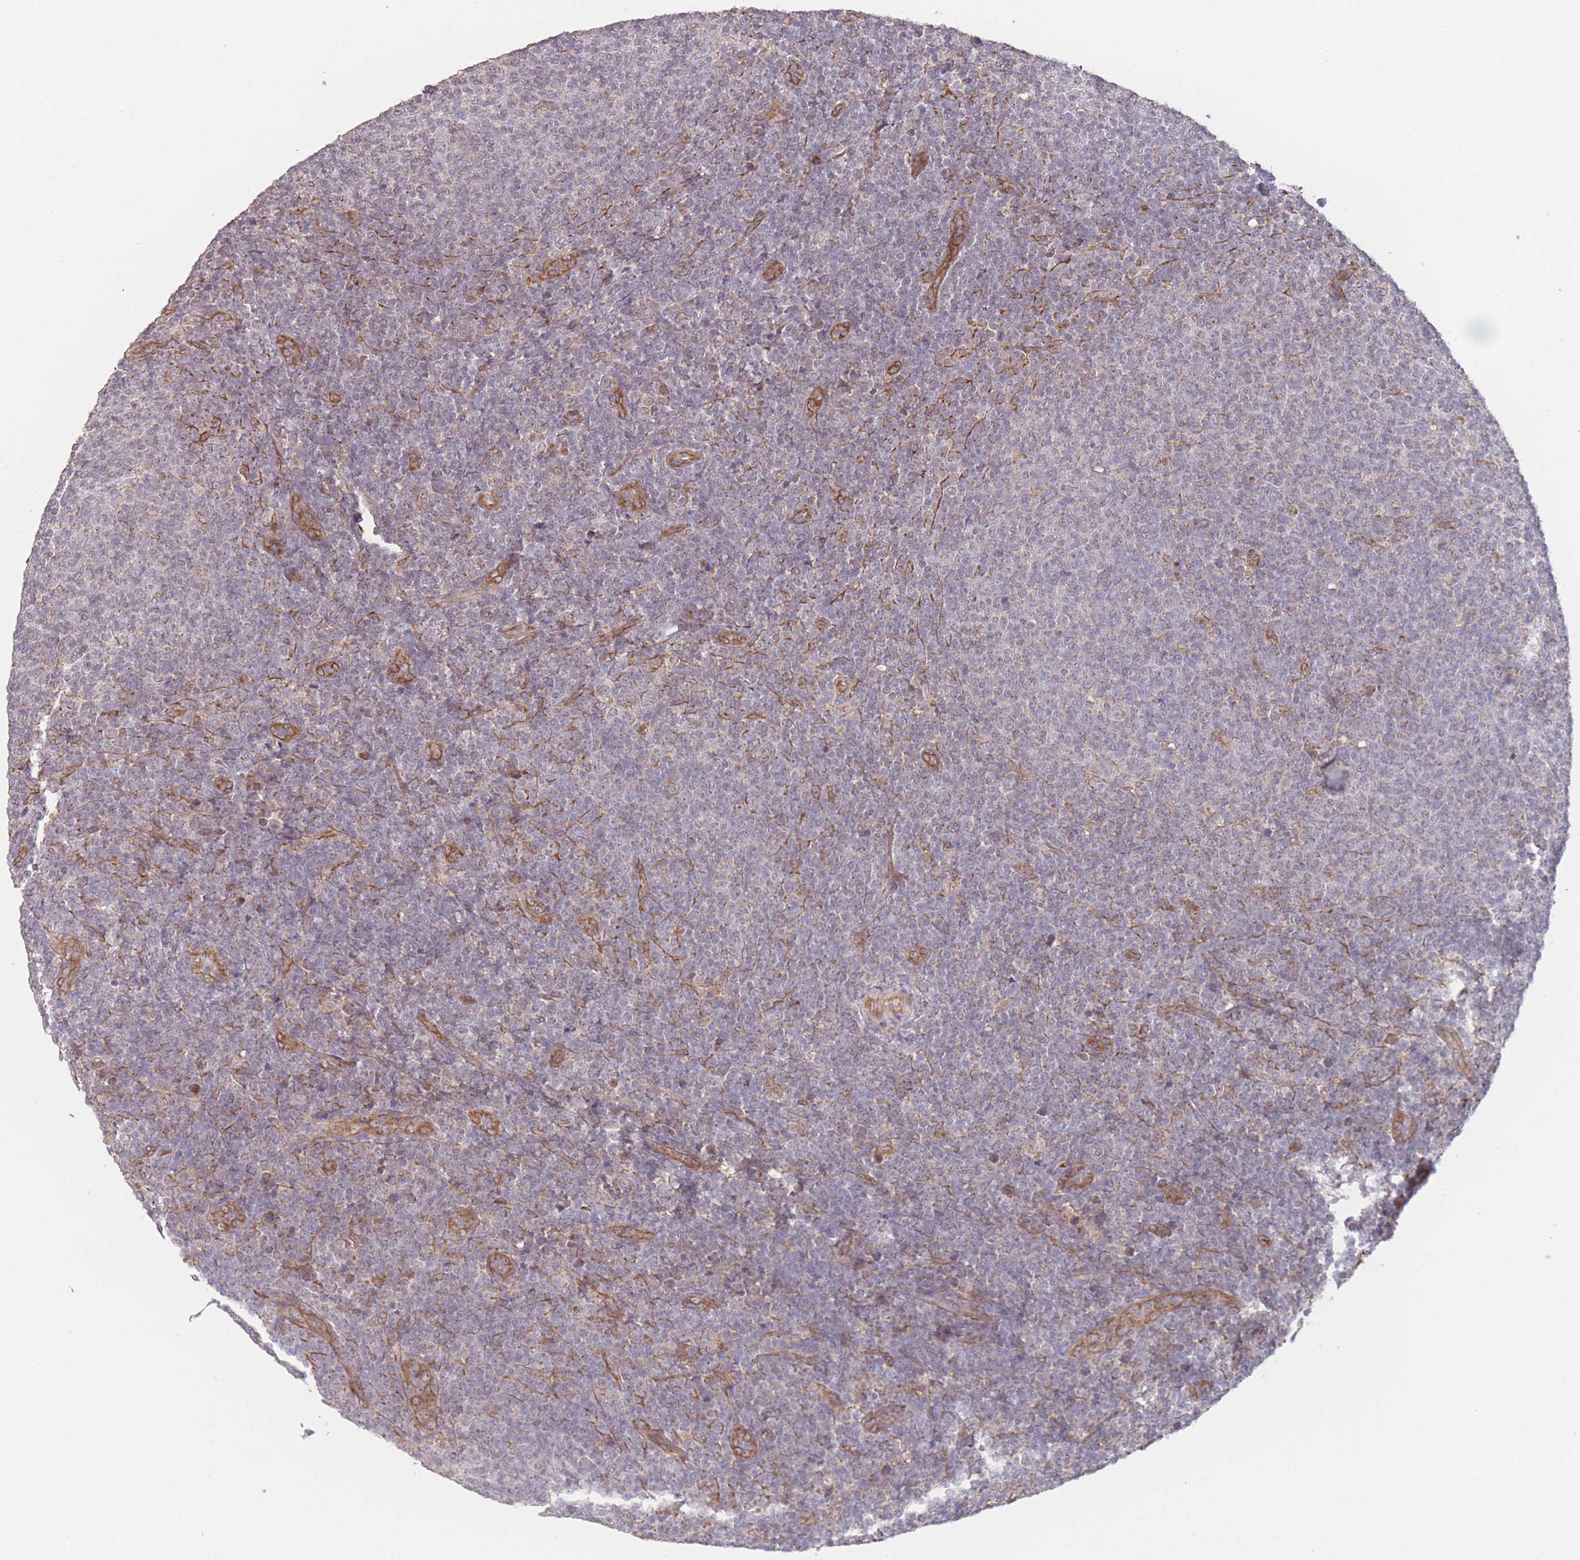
{"staining": {"intensity": "negative", "quantity": "none", "location": "none"}, "tissue": "lymphoma", "cell_type": "Tumor cells", "image_type": "cancer", "snomed": [{"axis": "morphology", "description": "Malignant lymphoma, non-Hodgkin's type, Low grade"}, {"axis": "topography", "description": "Lymph node"}], "caption": "This is a photomicrograph of immunohistochemistry staining of malignant lymphoma, non-Hodgkin's type (low-grade), which shows no staining in tumor cells.", "gene": "PXMP4", "patient": {"sex": "male", "age": 66}}